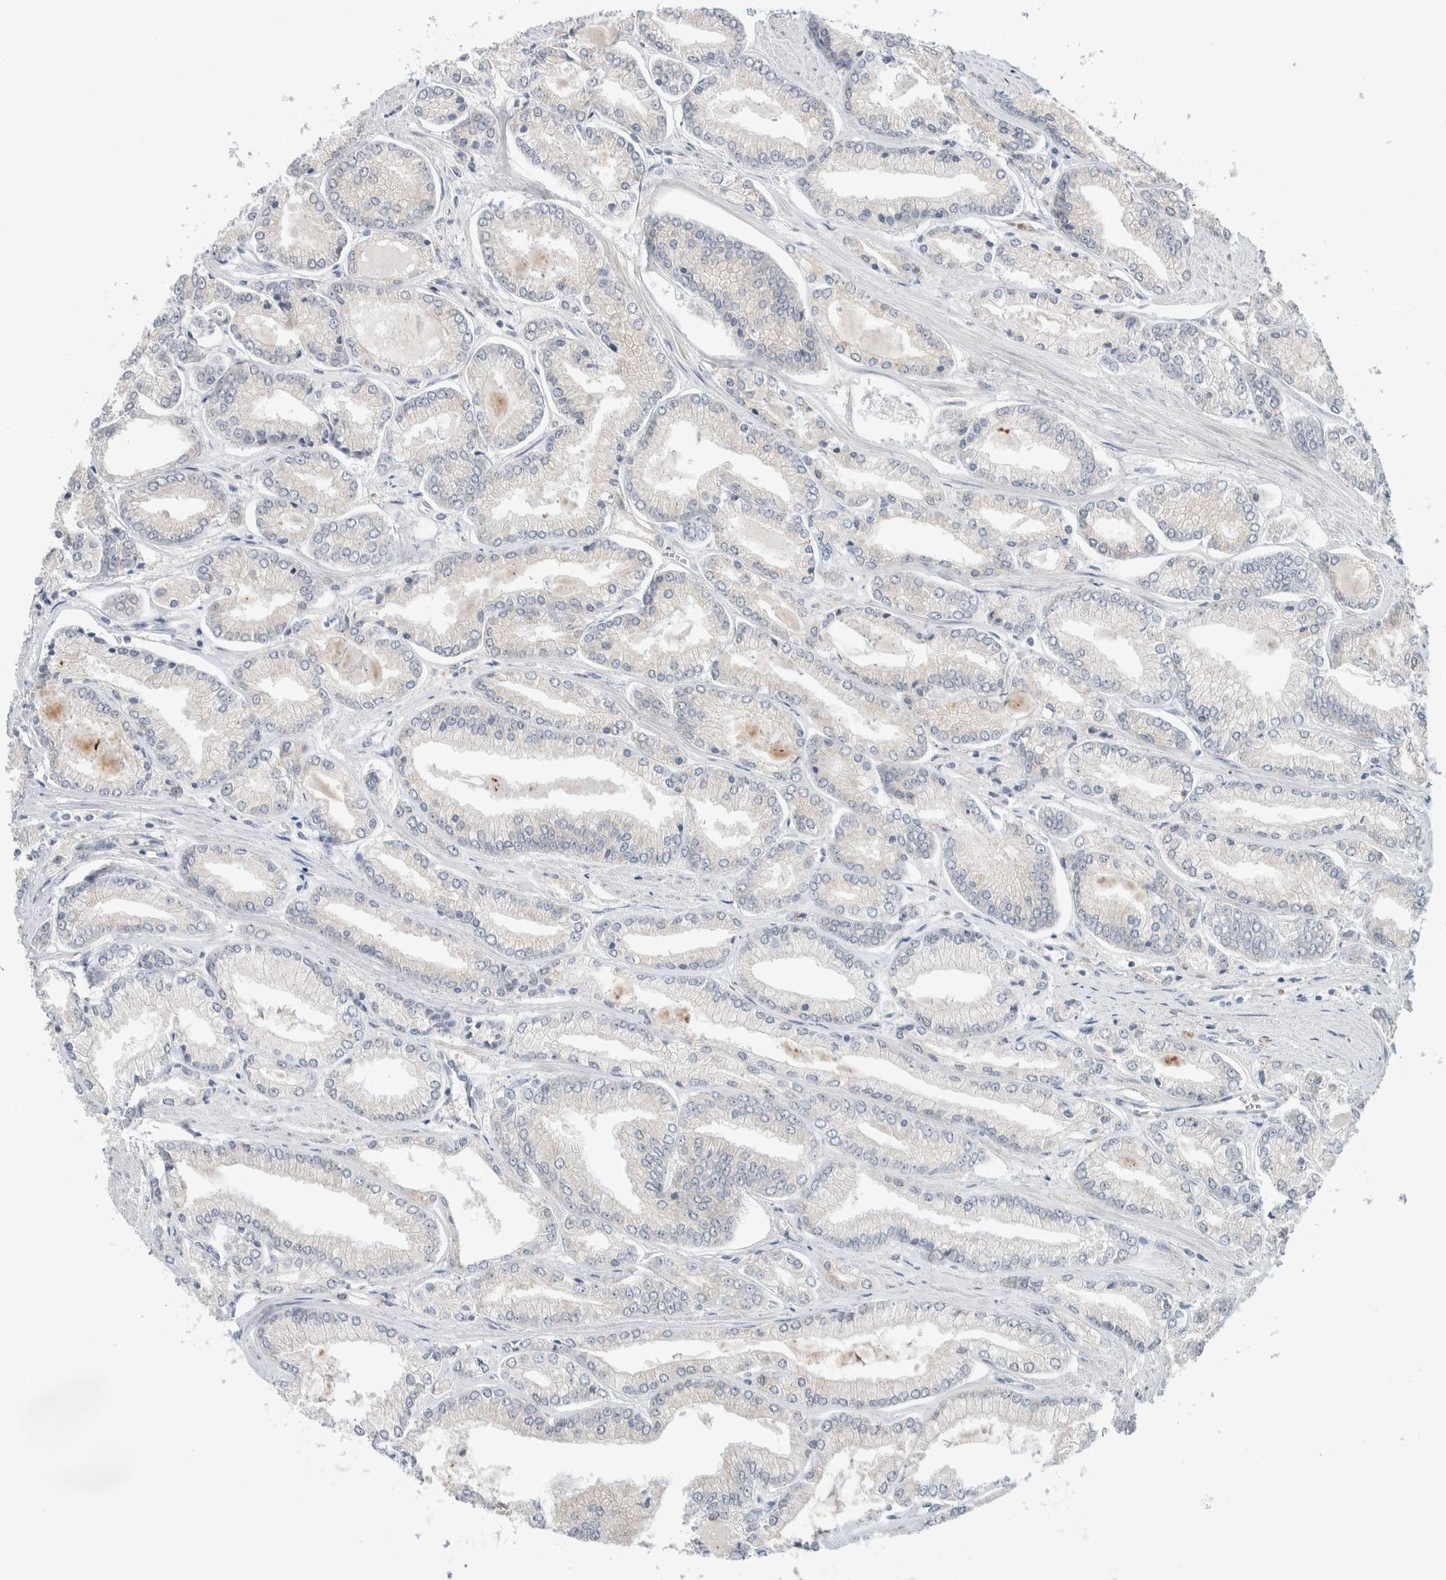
{"staining": {"intensity": "negative", "quantity": "none", "location": "none"}, "tissue": "prostate cancer", "cell_type": "Tumor cells", "image_type": "cancer", "snomed": [{"axis": "morphology", "description": "Adenocarcinoma, Low grade"}, {"axis": "topography", "description": "Prostate"}], "caption": "This is an immunohistochemistry image of human prostate cancer. There is no staining in tumor cells.", "gene": "RUSF1", "patient": {"sex": "male", "age": 52}}